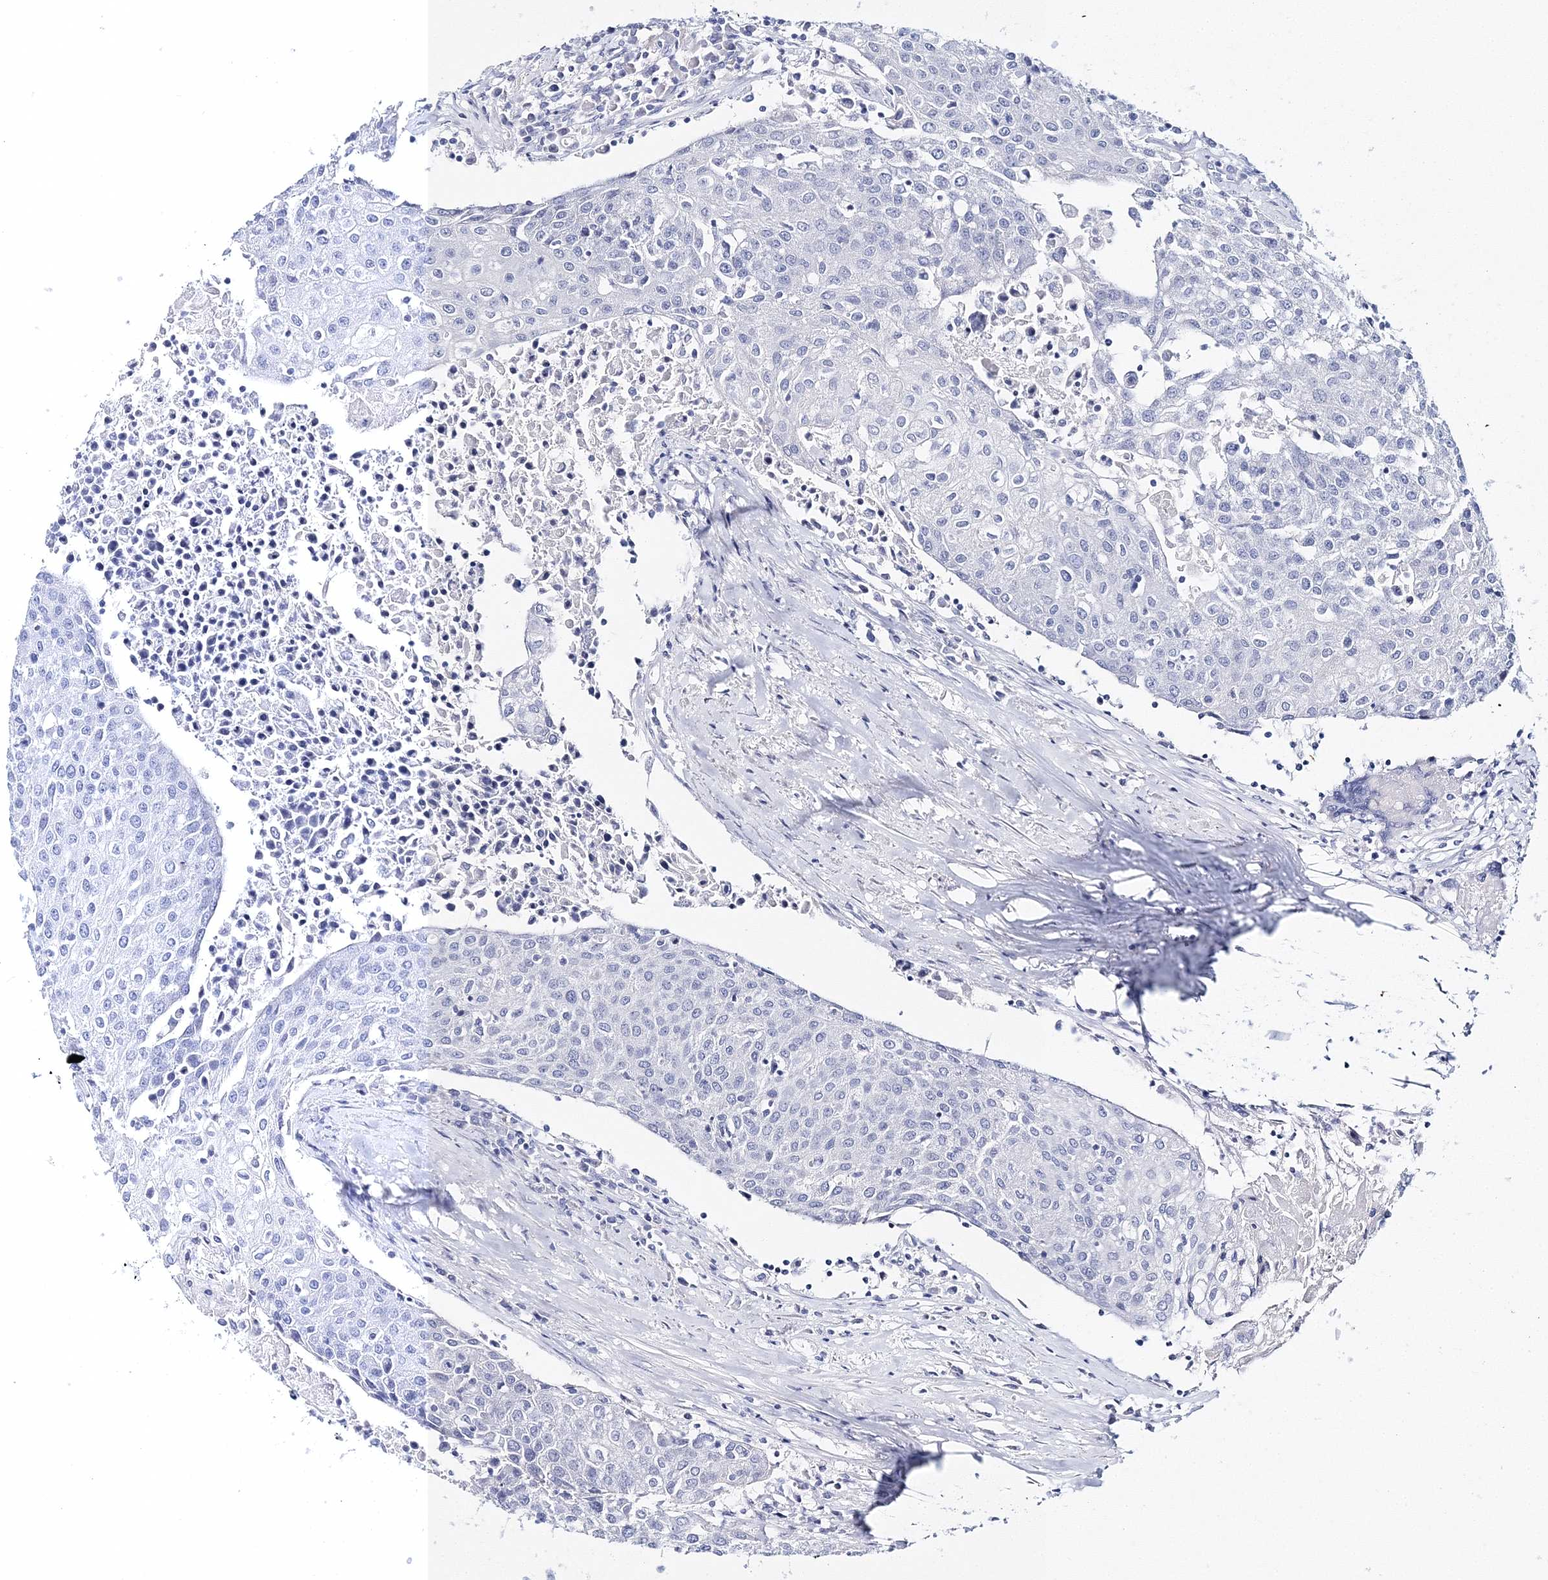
{"staining": {"intensity": "negative", "quantity": "none", "location": "none"}, "tissue": "urothelial cancer", "cell_type": "Tumor cells", "image_type": "cancer", "snomed": [{"axis": "morphology", "description": "Urothelial carcinoma, High grade"}, {"axis": "topography", "description": "Urinary bladder"}], "caption": "An image of urothelial cancer stained for a protein exhibits no brown staining in tumor cells.", "gene": "MYOZ2", "patient": {"sex": "female", "age": 85}}